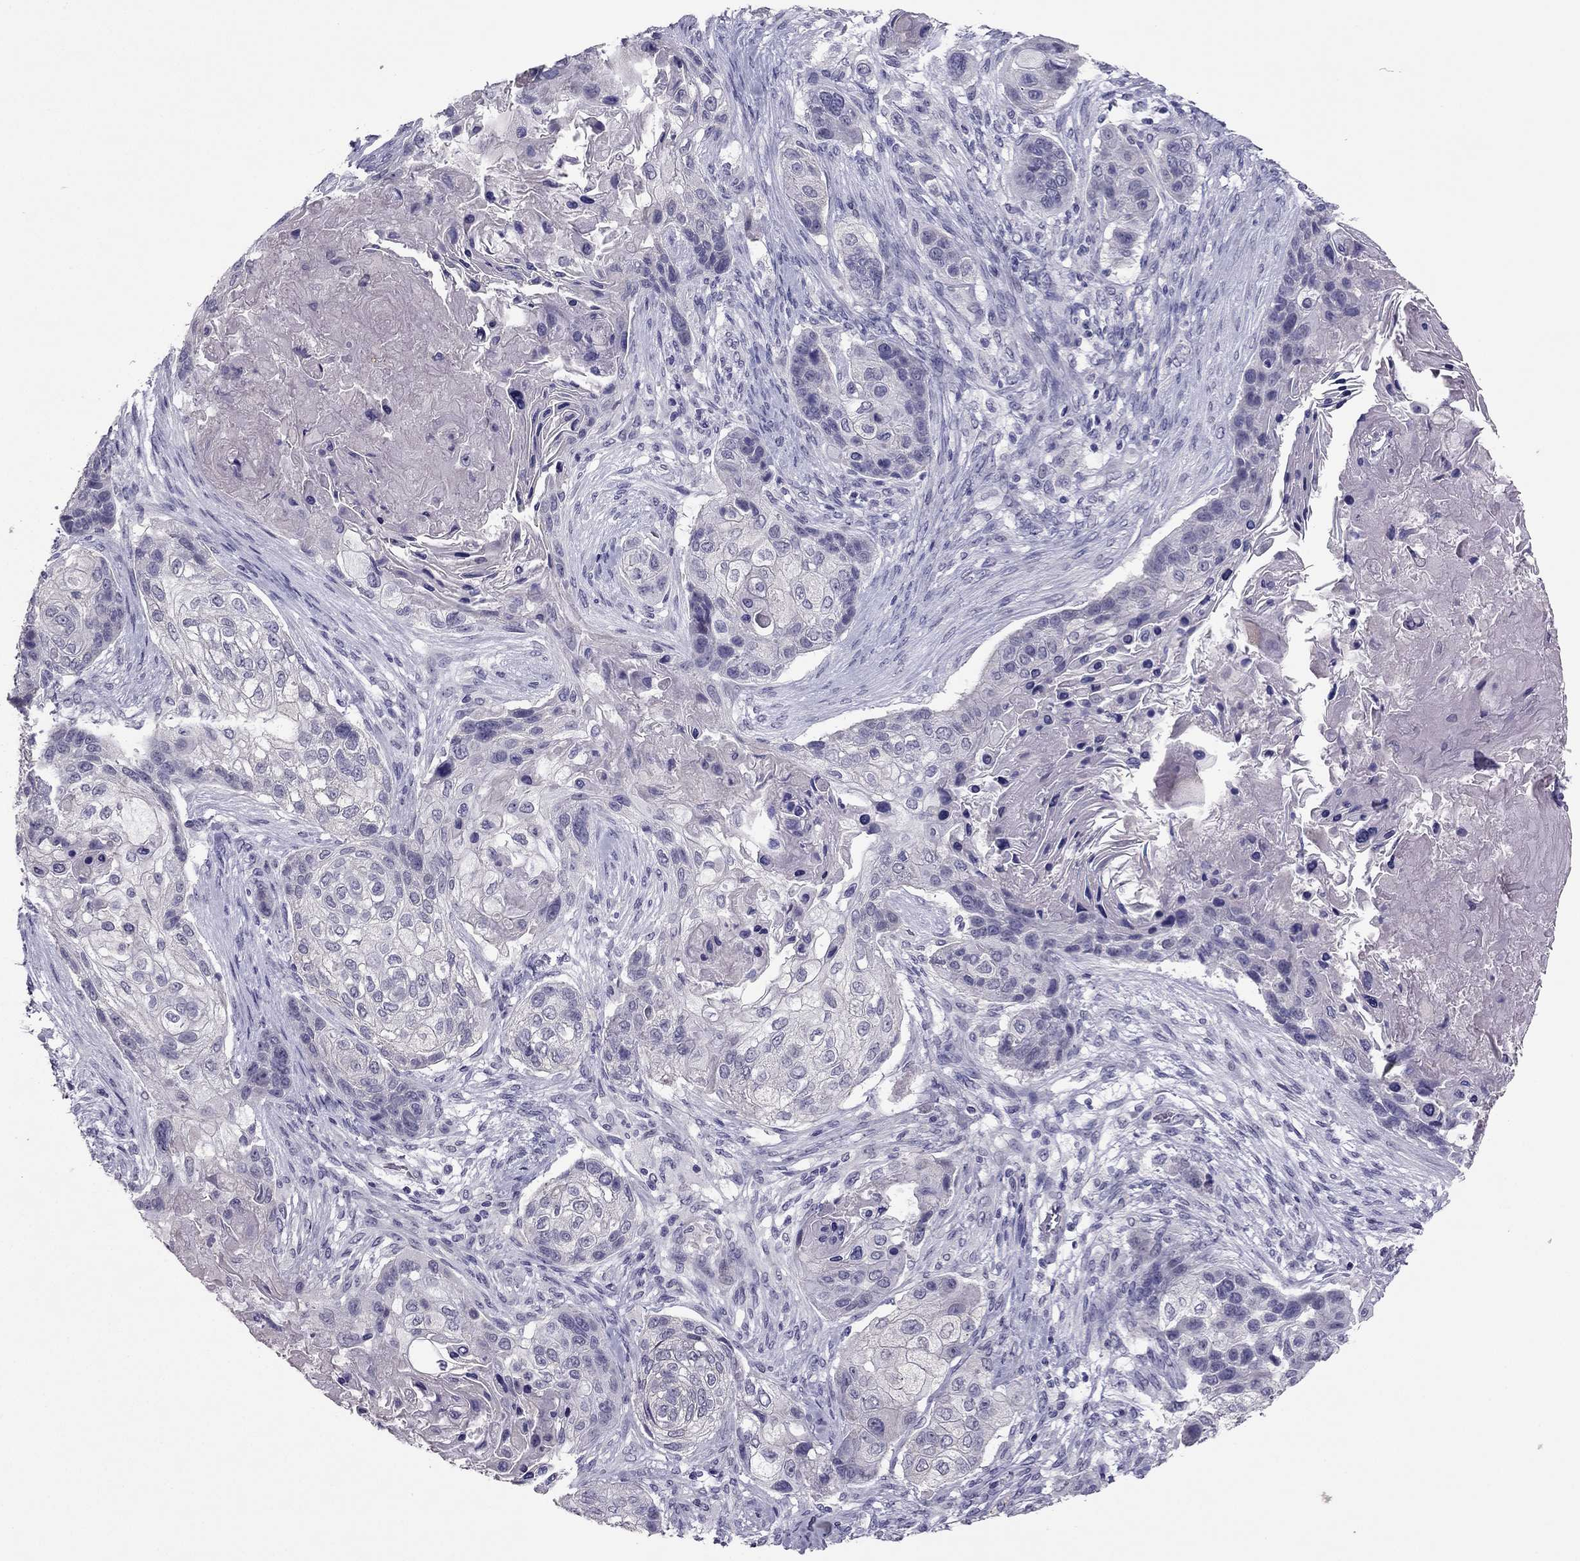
{"staining": {"intensity": "negative", "quantity": "none", "location": "none"}, "tissue": "lung cancer", "cell_type": "Tumor cells", "image_type": "cancer", "snomed": [{"axis": "morphology", "description": "Squamous cell carcinoma, NOS"}, {"axis": "topography", "description": "Lung"}], "caption": "This is a histopathology image of immunohistochemistry staining of lung squamous cell carcinoma, which shows no staining in tumor cells.", "gene": "RHO", "patient": {"sex": "male", "age": 69}}